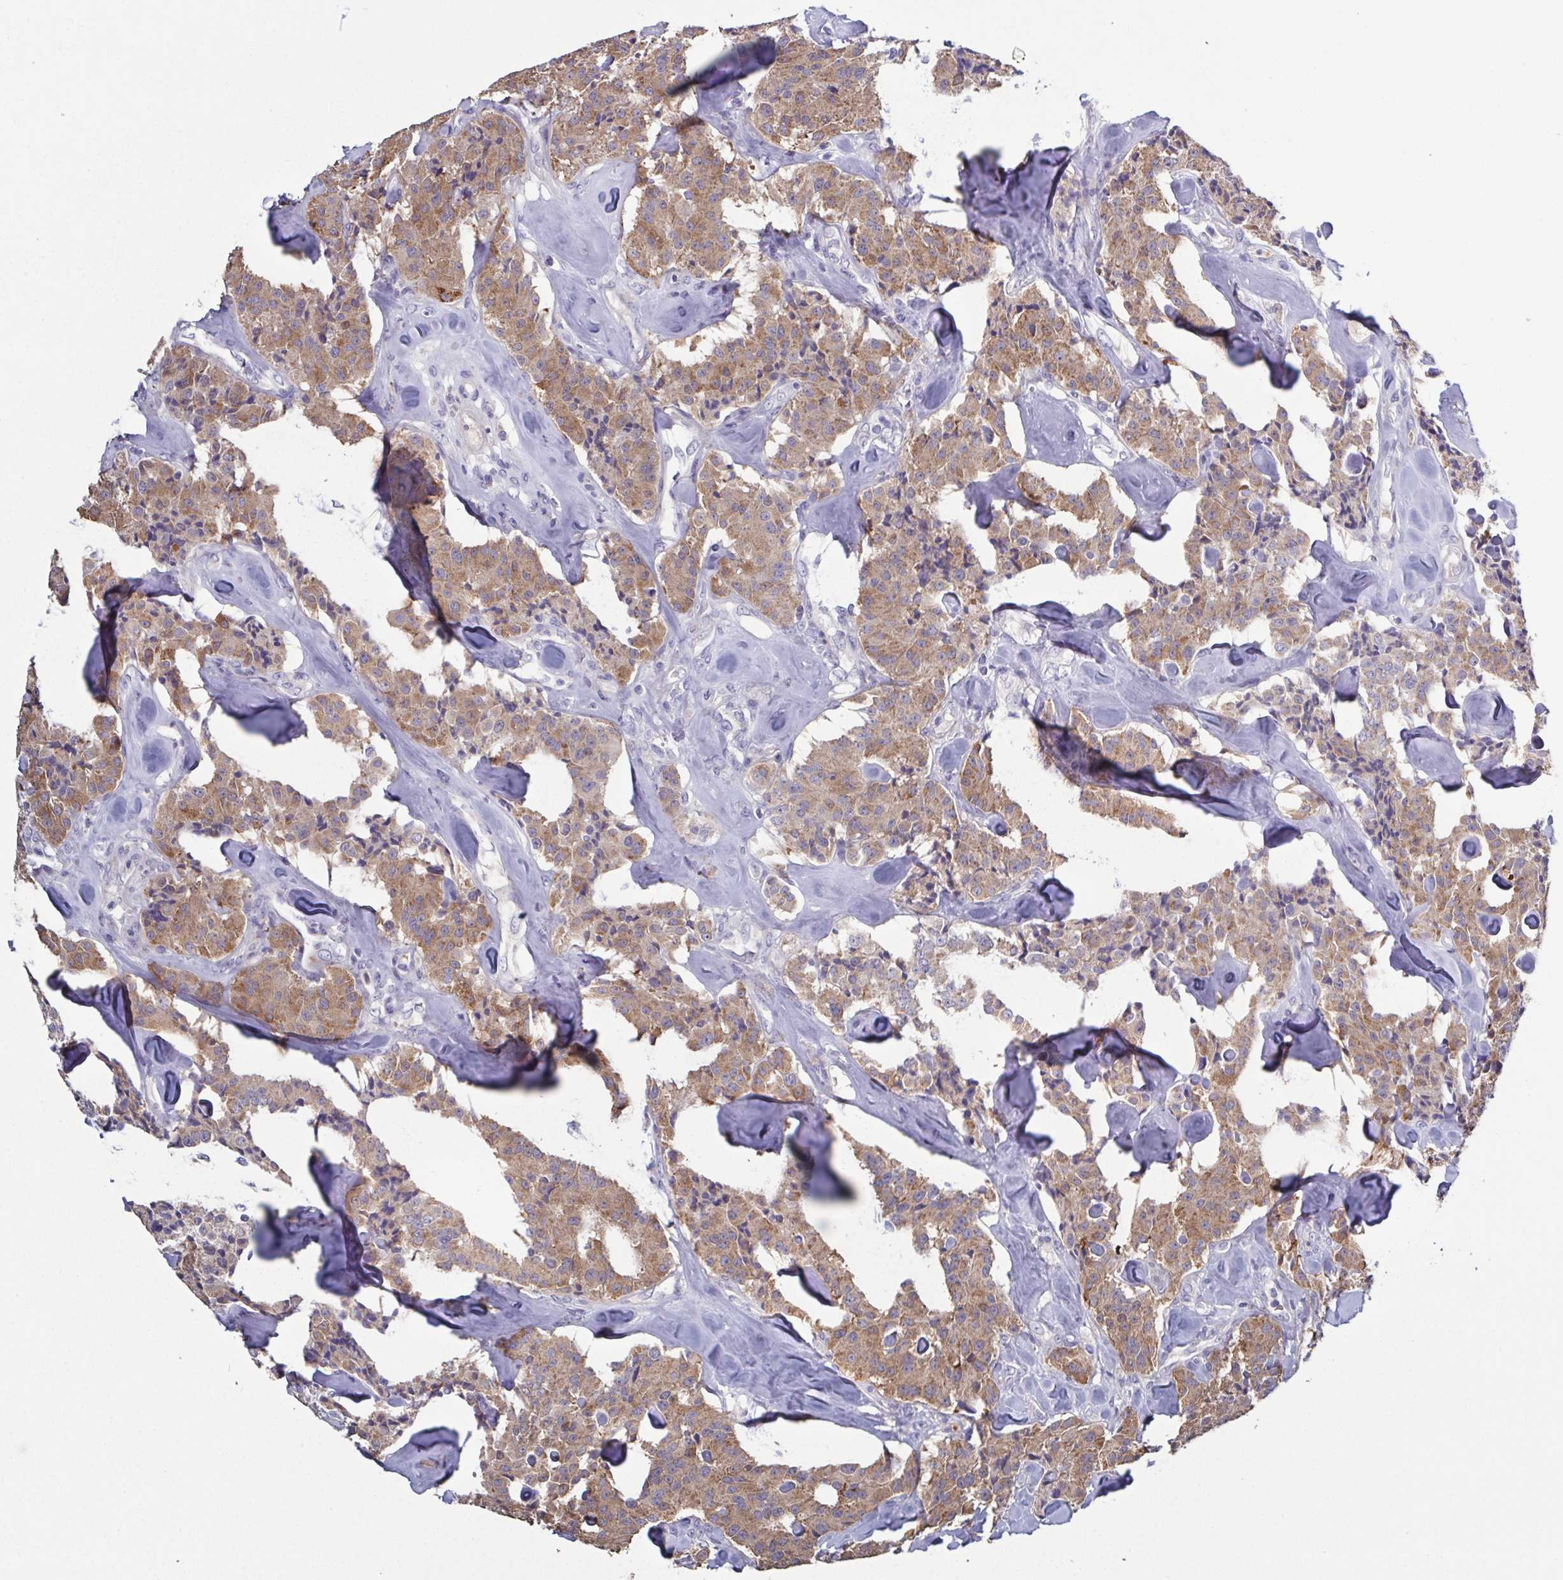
{"staining": {"intensity": "moderate", "quantity": "25%-75%", "location": "cytoplasmic/membranous"}, "tissue": "carcinoid", "cell_type": "Tumor cells", "image_type": "cancer", "snomed": [{"axis": "morphology", "description": "Carcinoid, malignant, NOS"}, {"axis": "topography", "description": "Pancreas"}], "caption": "Brown immunohistochemical staining in human malignant carcinoid demonstrates moderate cytoplasmic/membranous positivity in about 25%-75% of tumor cells.", "gene": "GLDC", "patient": {"sex": "male", "age": 41}}